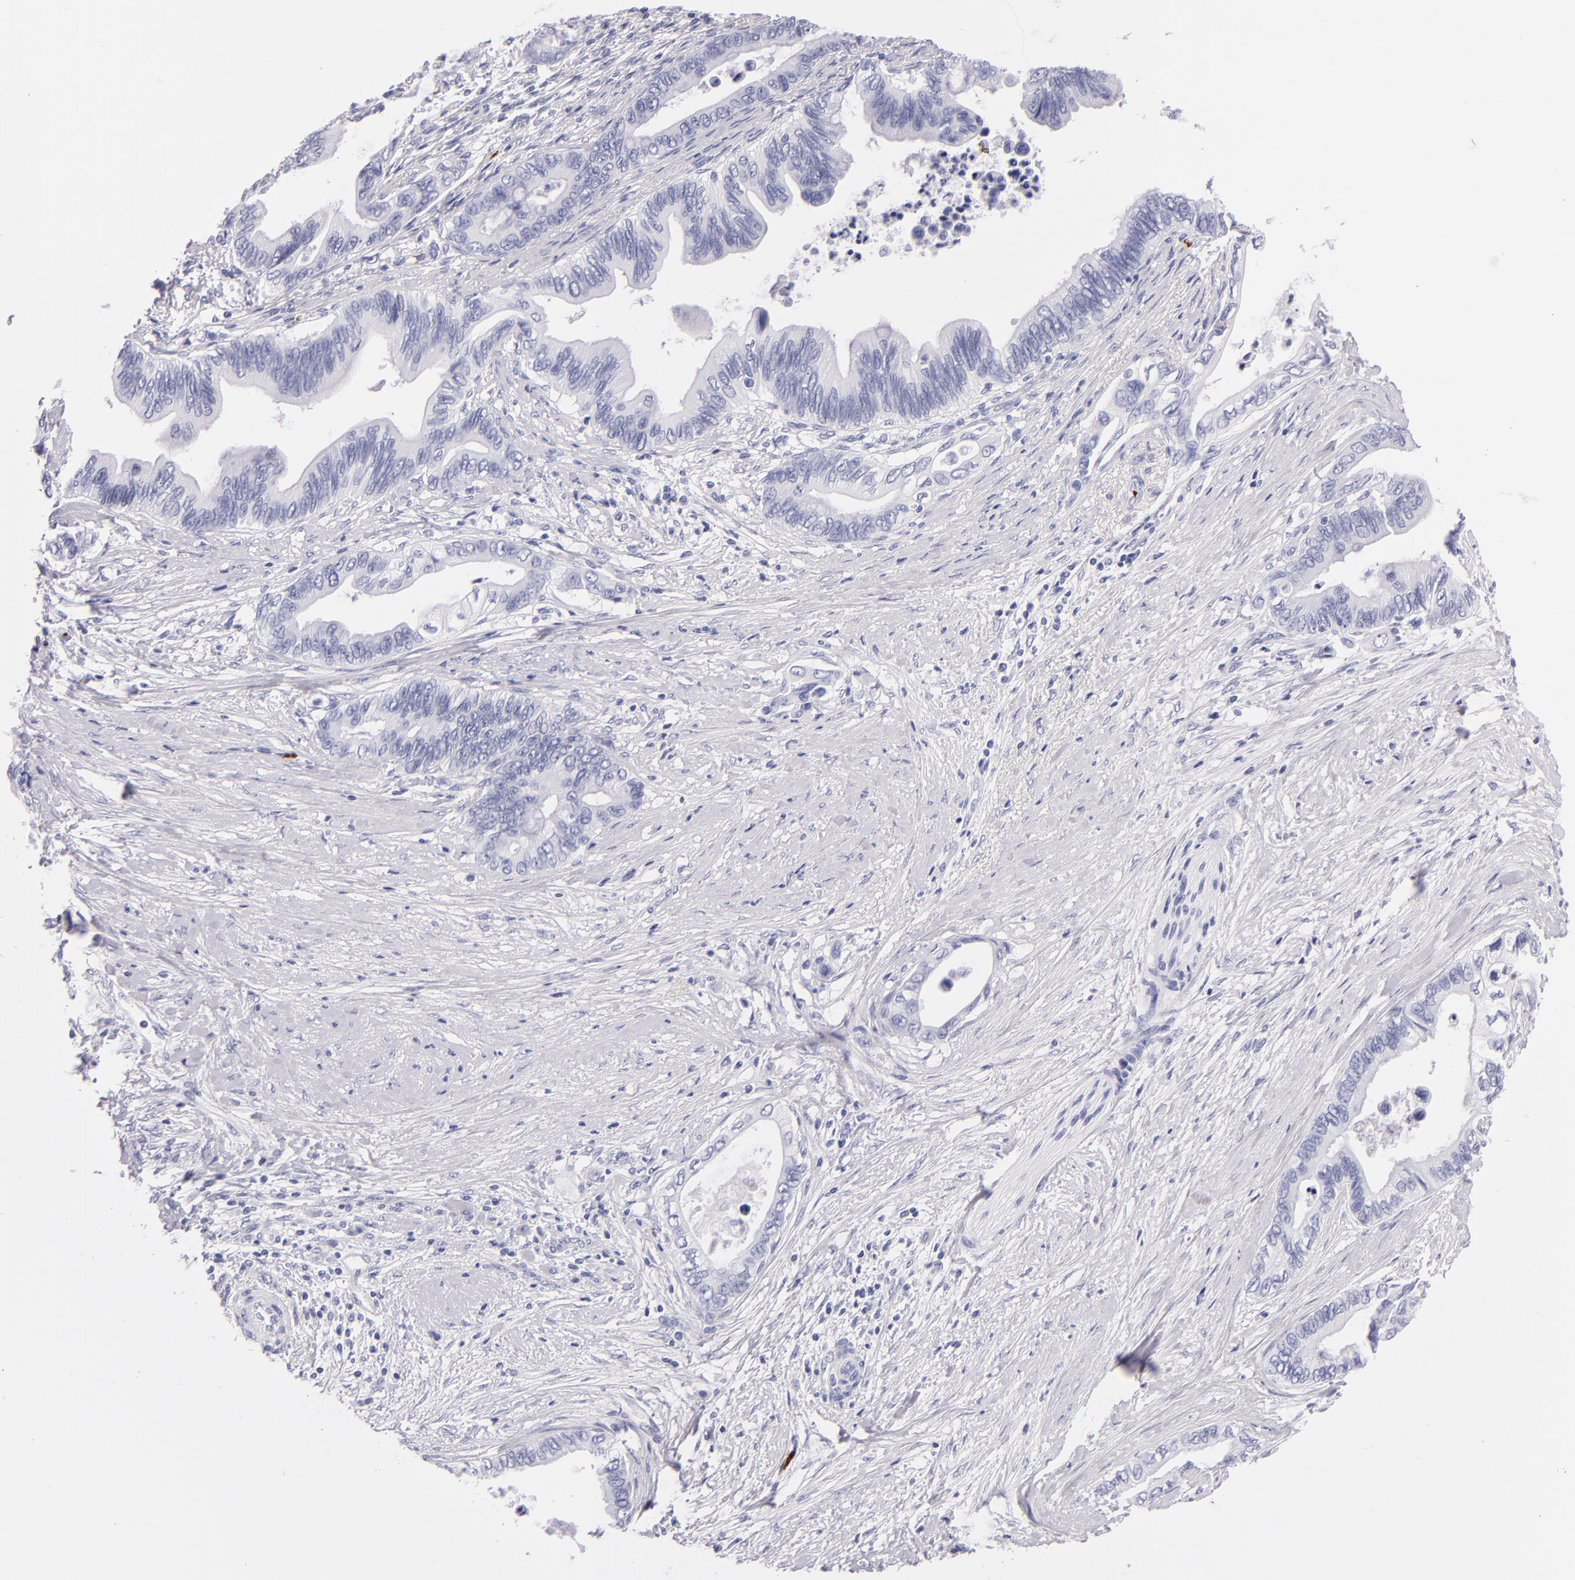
{"staining": {"intensity": "negative", "quantity": "none", "location": "none"}, "tissue": "pancreatic cancer", "cell_type": "Tumor cells", "image_type": "cancer", "snomed": [{"axis": "morphology", "description": "Adenocarcinoma, NOS"}, {"axis": "topography", "description": "Pancreas"}], "caption": "Tumor cells show no significant protein expression in pancreatic adenocarcinoma. The staining was performed using DAB (3,3'-diaminobenzidine) to visualize the protein expression in brown, while the nuclei were stained in blue with hematoxylin (Magnification: 20x).", "gene": "GP1BA", "patient": {"sex": "female", "age": 66}}